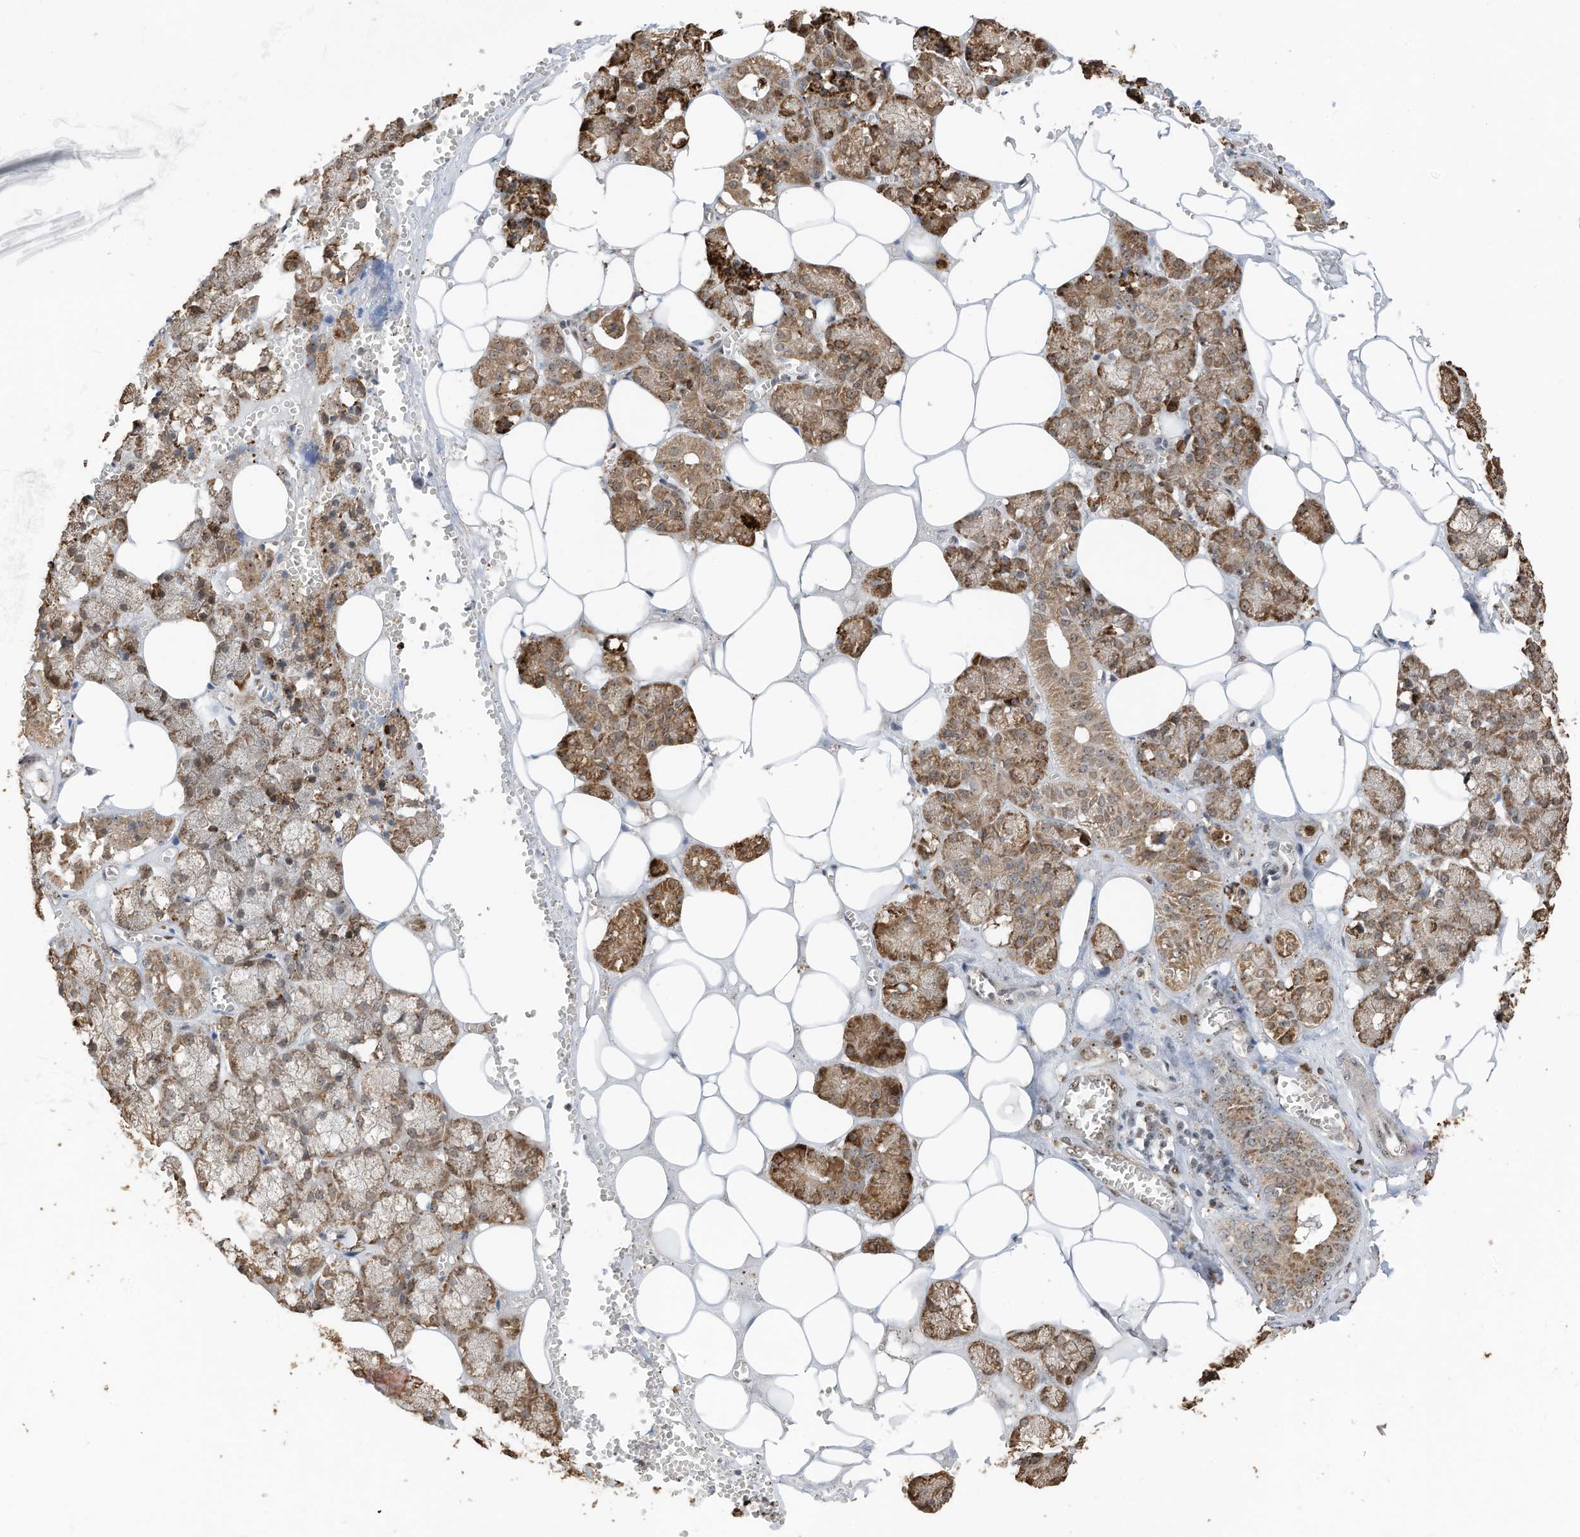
{"staining": {"intensity": "moderate", "quantity": ">75%", "location": "cytoplasmic/membranous"}, "tissue": "salivary gland", "cell_type": "Glandular cells", "image_type": "normal", "snomed": [{"axis": "morphology", "description": "Normal tissue, NOS"}, {"axis": "topography", "description": "Salivary gland"}], "caption": "Protein analysis of benign salivary gland displays moderate cytoplasmic/membranous staining in approximately >75% of glandular cells.", "gene": "ERLEC1", "patient": {"sex": "male", "age": 62}}